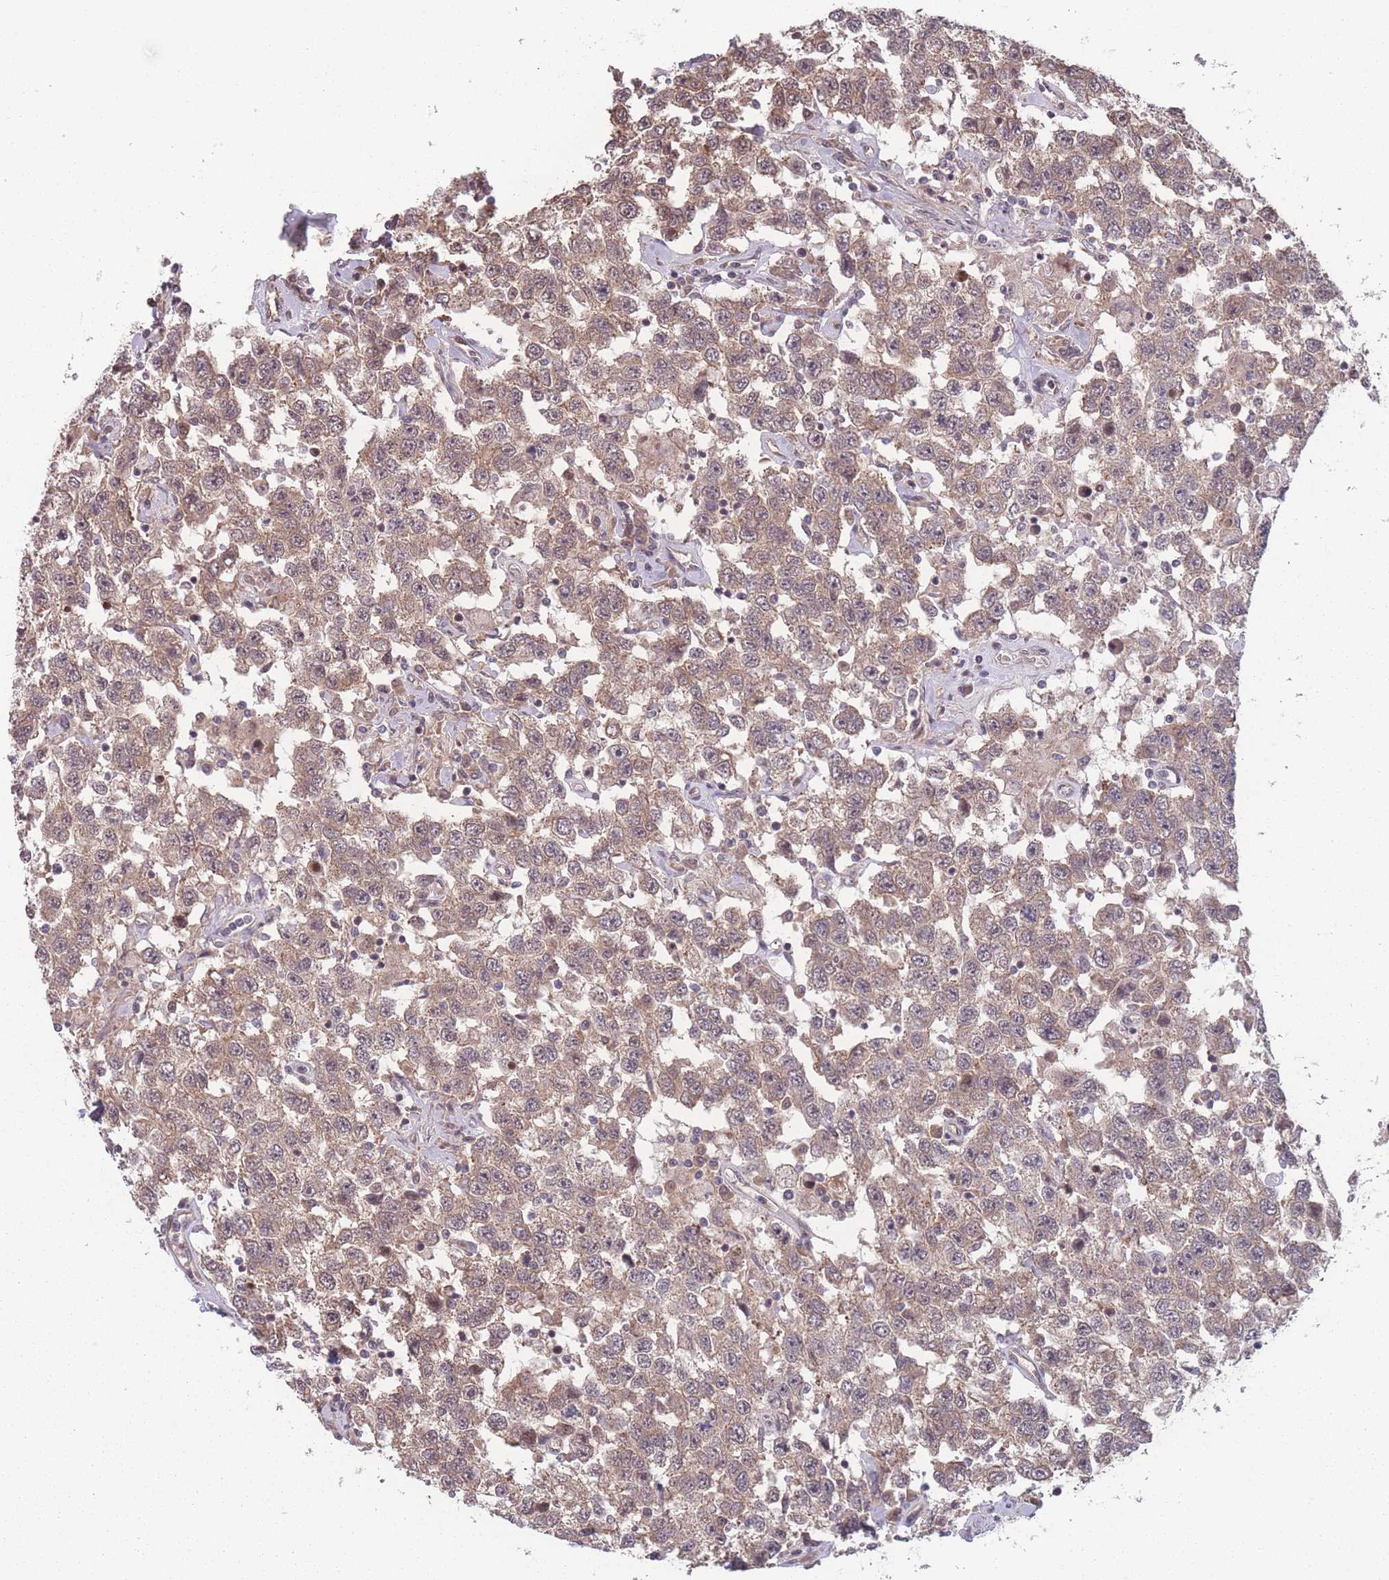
{"staining": {"intensity": "weak", "quantity": ">75%", "location": "cytoplasmic/membranous"}, "tissue": "testis cancer", "cell_type": "Tumor cells", "image_type": "cancer", "snomed": [{"axis": "morphology", "description": "Seminoma, NOS"}, {"axis": "topography", "description": "Testis"}], "caption": "Testis cancer (seminoma) stained with a protein marker reveals weak staining in tumor cells.", "gene": "RPS18", "patient": {"sex": "male", "age": 41}}